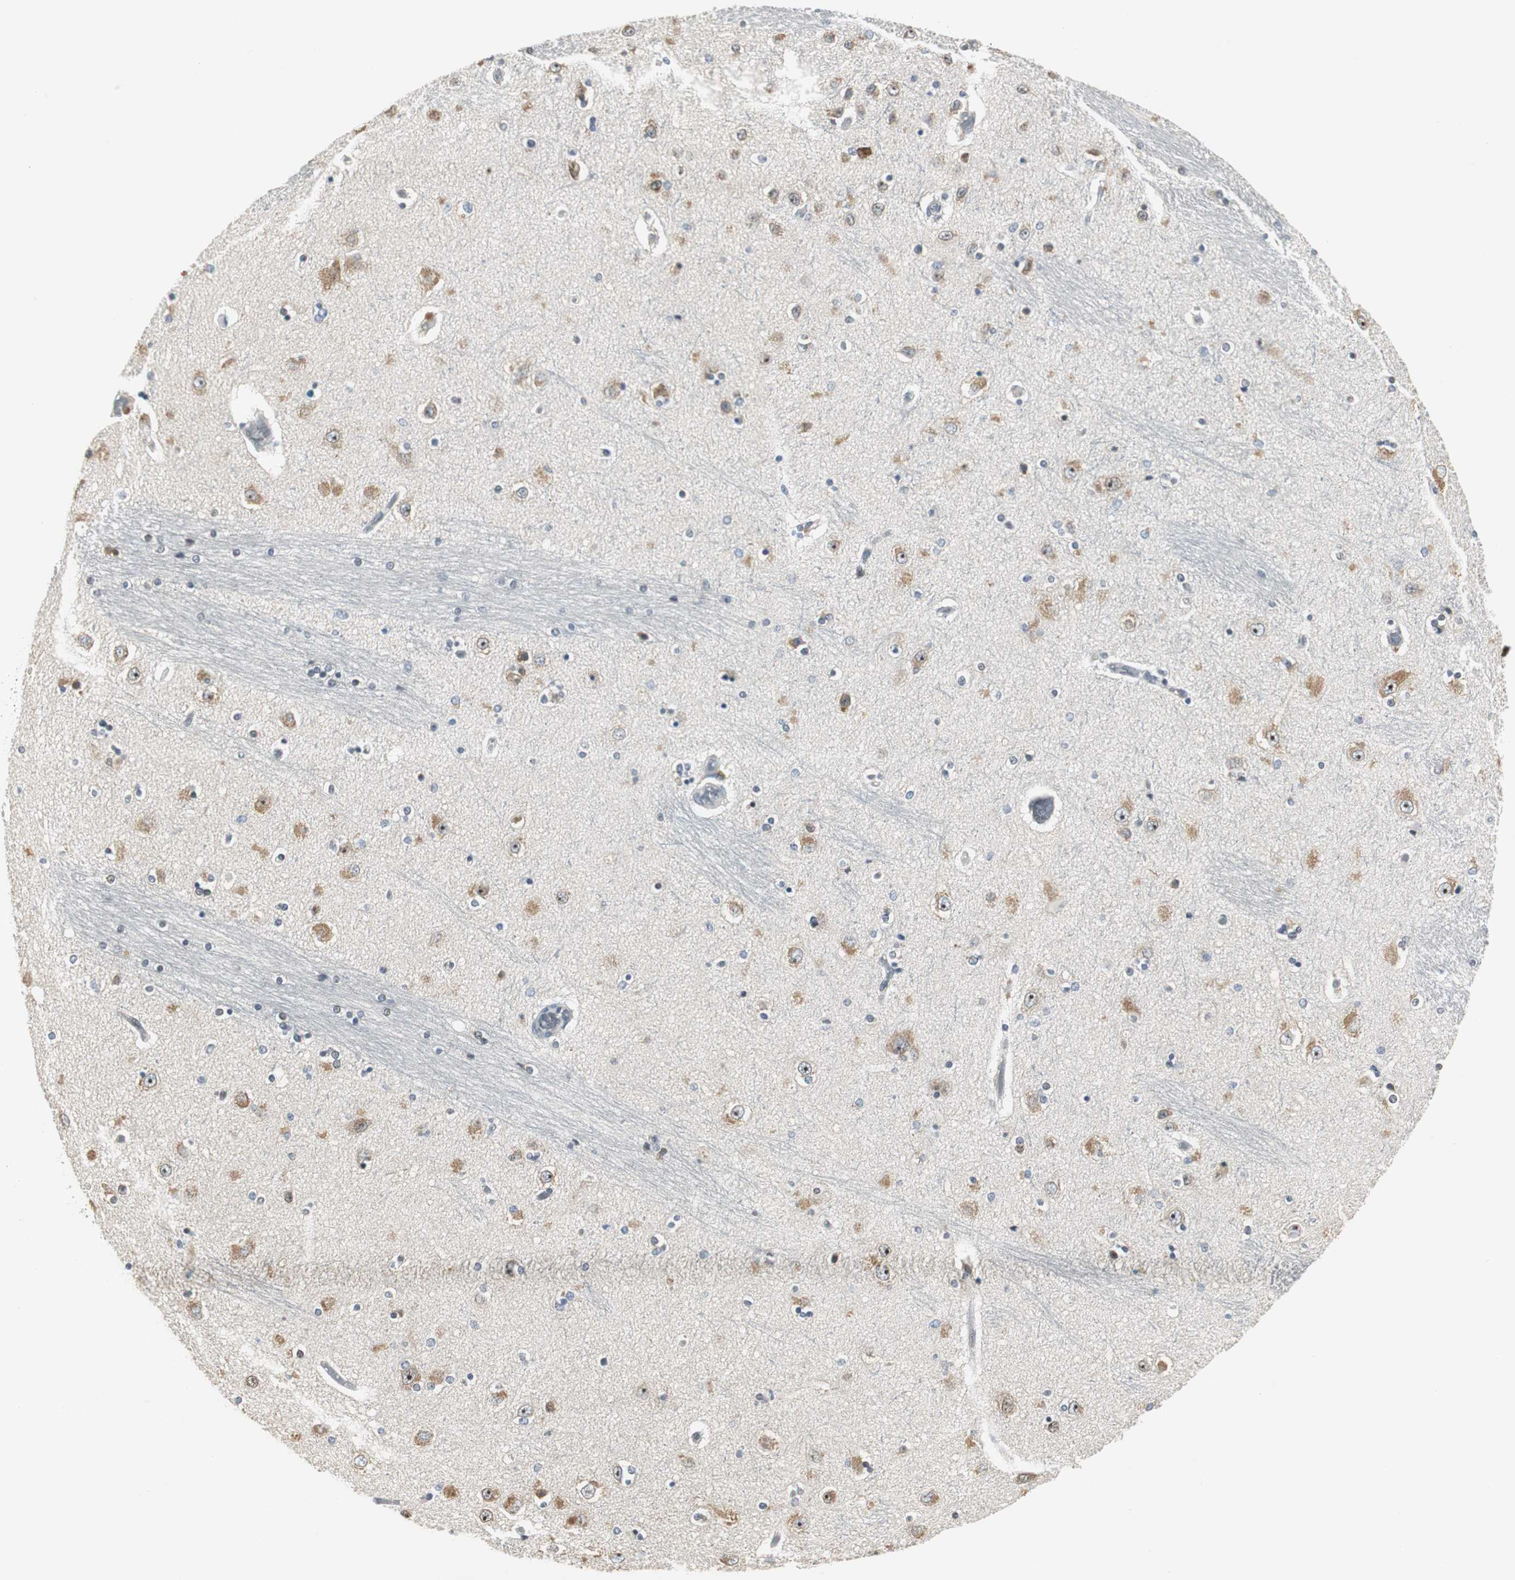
{"staining": {"intensity": "moderate", "quantity": "25%-75%", "location": "cytoplasmic/membranous,nuclear"}, "tissue": "hippocampus", "cell_type": "Glial cells", "image_type": "normal", "snomed": [{"axis": "morphology", "description": "Normal tissue, NOS"}, {"axis": "topography", "description": "Hippocampus"}], "caption": "Normal hippocampus shows moderate cytoplasmic/membranous,nuclear staining in about 25%-75% of glial cells, visualized by immunohistochemistry. The staining is performed using DAB brown chromogen to label protein expression. The nuclei are counter-stained blue using hematoxylin.", "gene": "CCT5", "patient": {"sex": "female", "age": 54}}